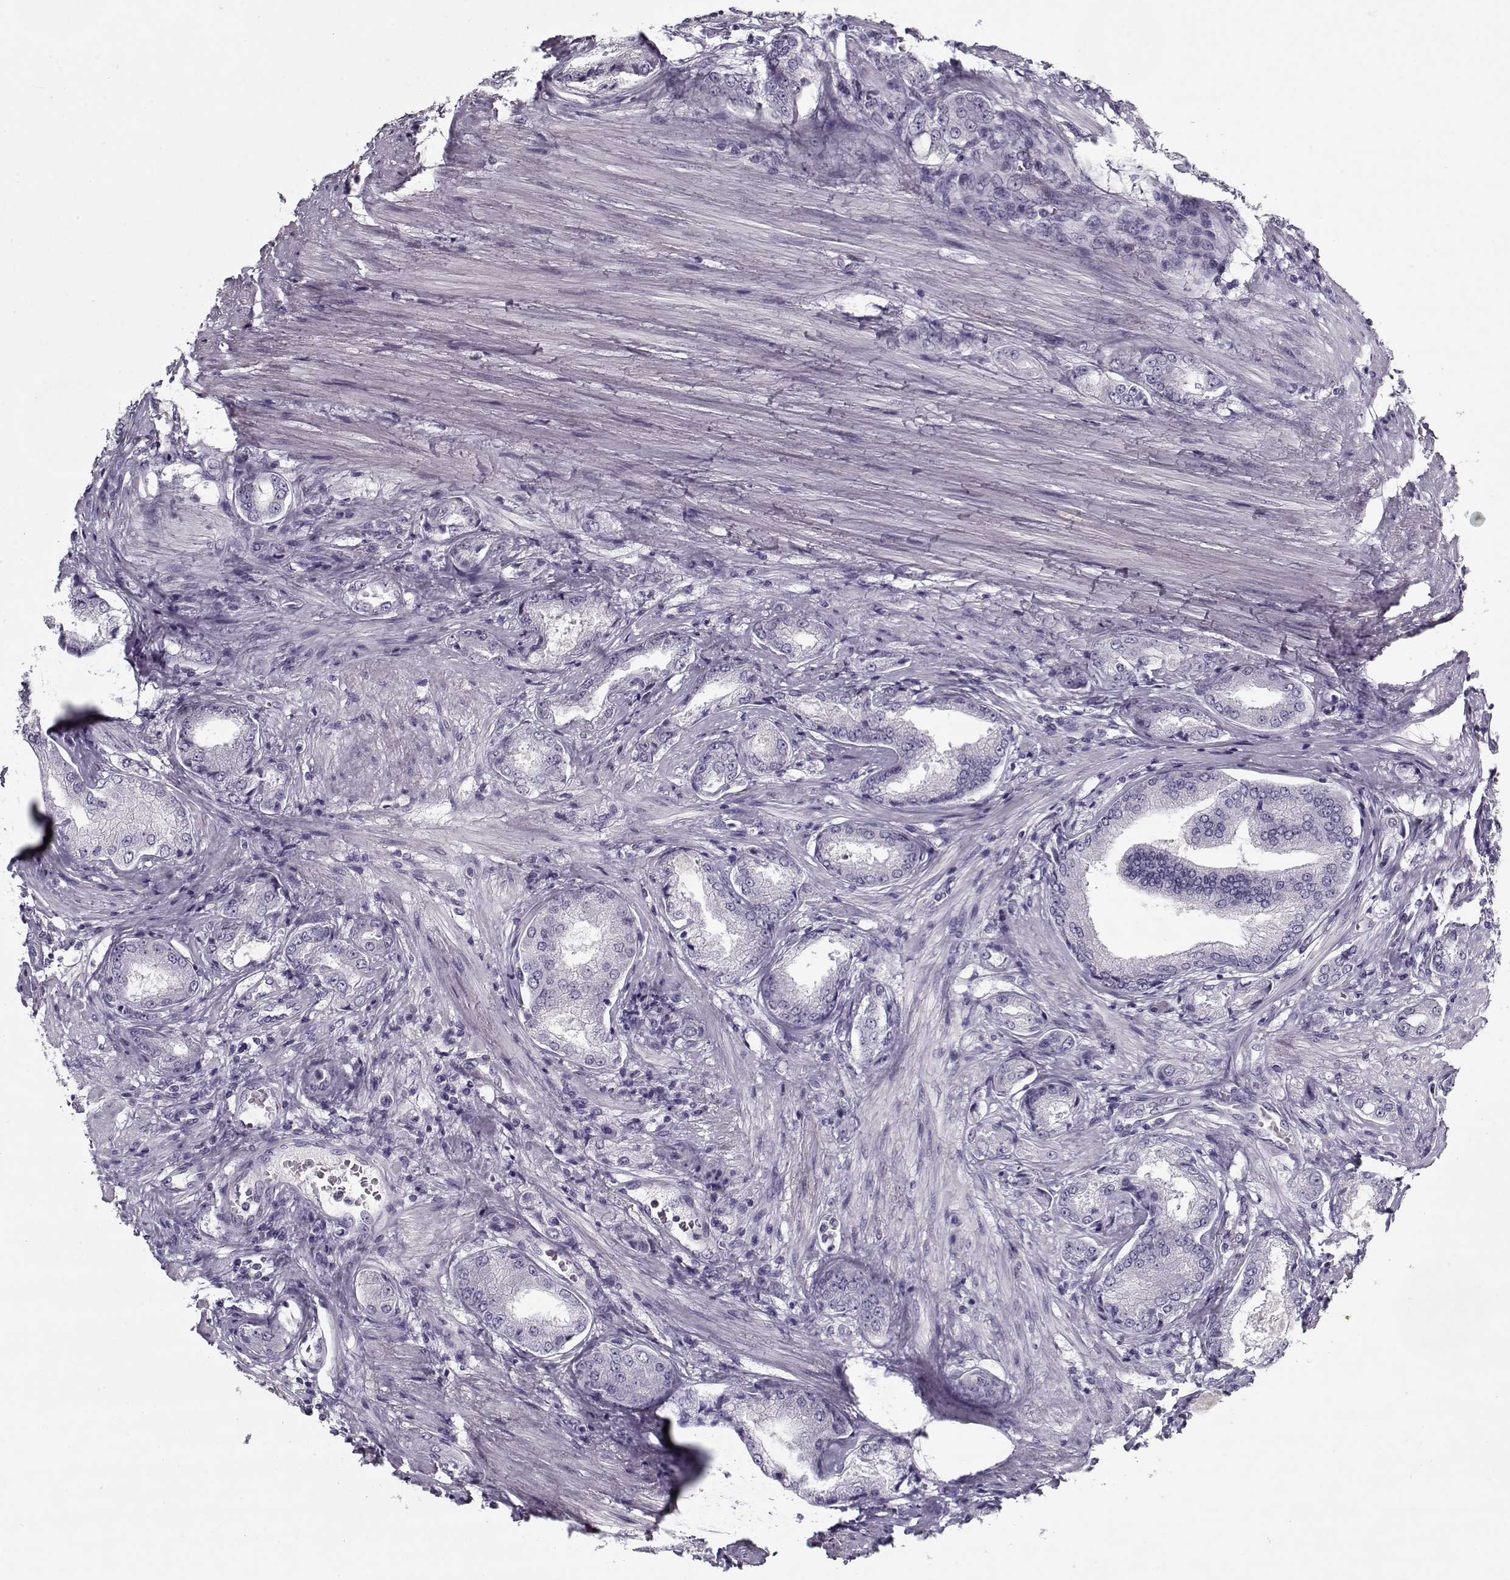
{"staining": {"intensity": "negative", "quantity": "none", "location": "none"}, "tissue": "prostate cancer", "cell_type": "Tumor cells", "image_type": "cancer", "snomed": [{"axis": "morphology", "description": "Adenocarcinoma, NOS"}, {"axis": "topography", "description": "Prostate"}], "caption": "A high-resolution micrograph shows immunohistochemistry (IHC) staining of prostate adenocarcinoma, which reveals no significant staining in tumor cells.", "gene": "CCDC136", "patient": {"sex": "male", "age": 63}}